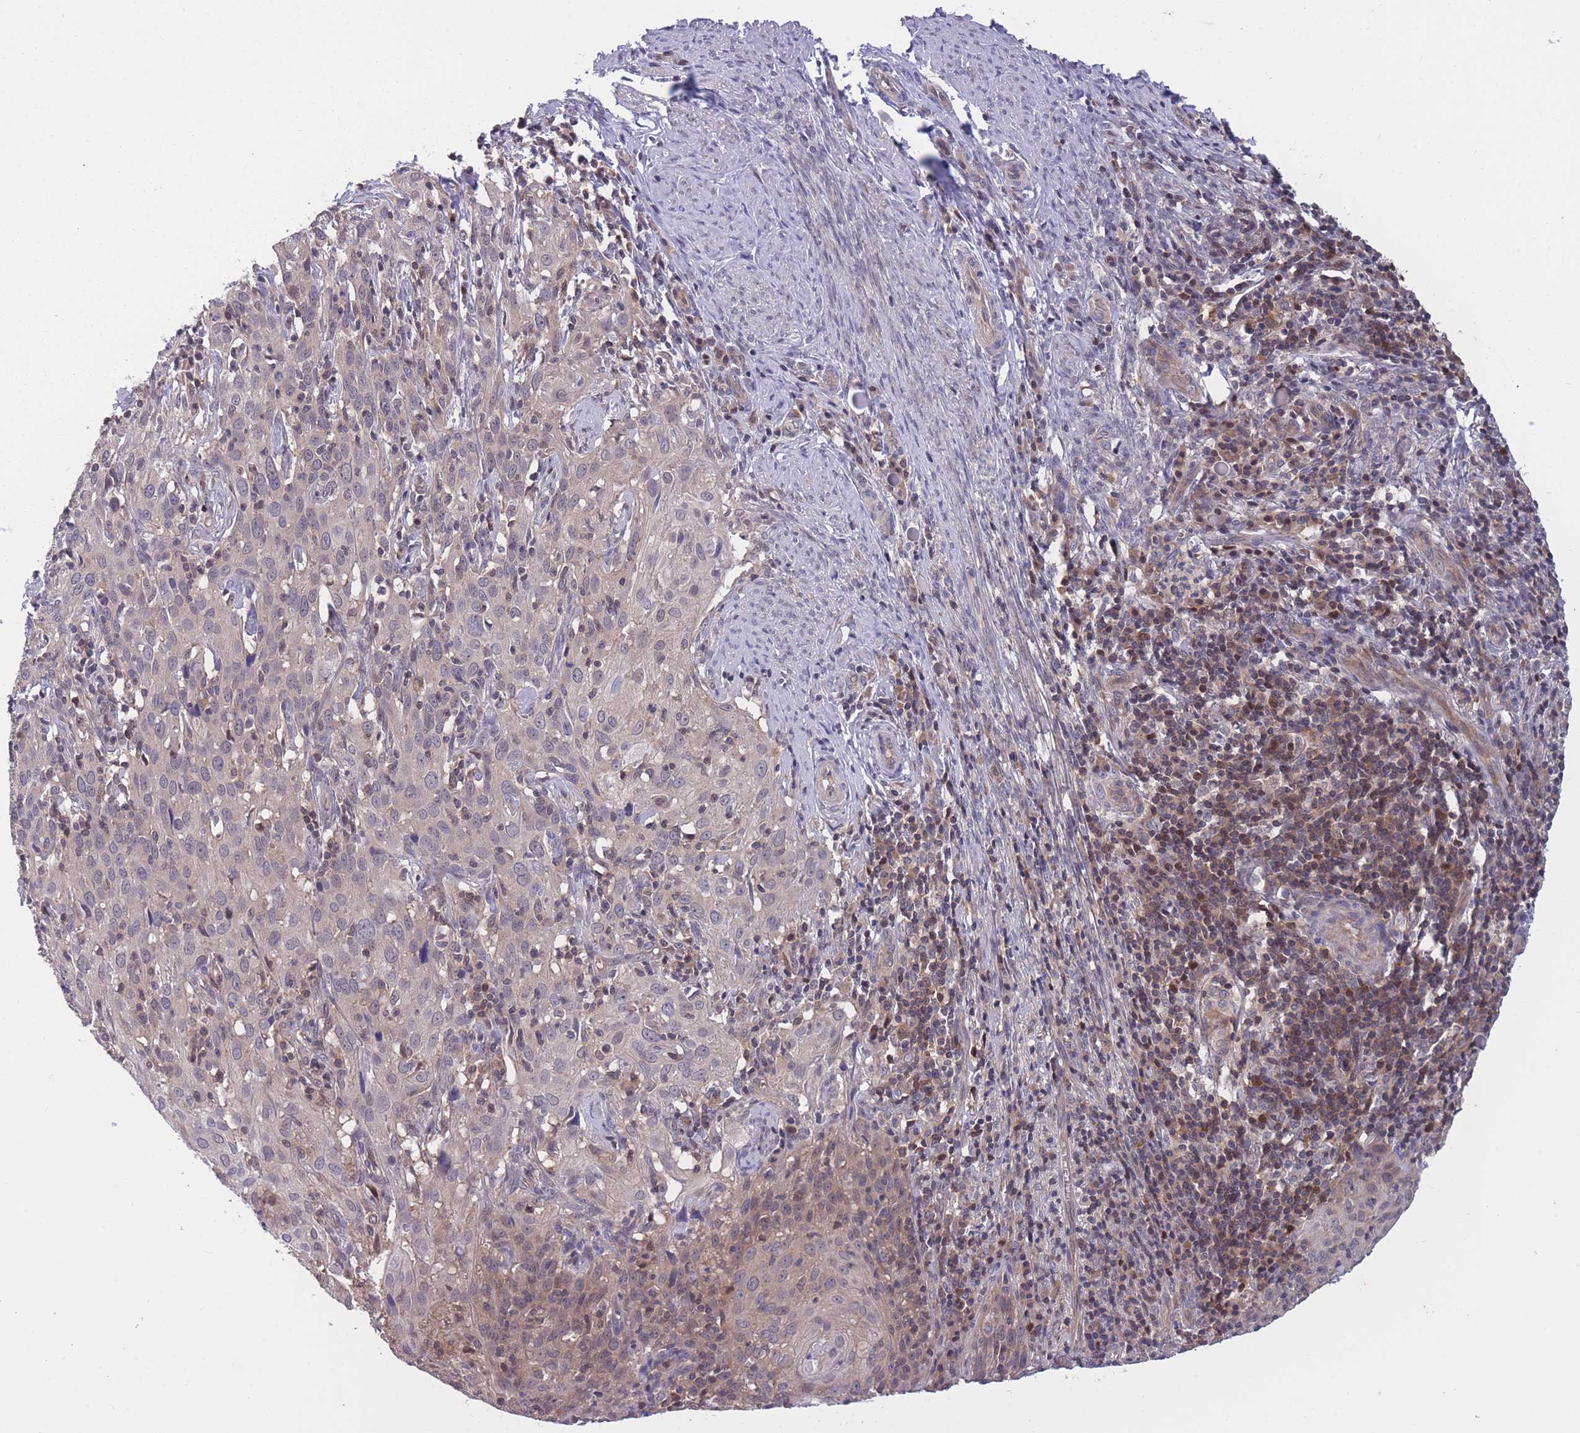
{"staining": {"intensity": "weak", "quantity": "<25%", "location": "cytoplasmic/membranous"}, "tissue": "cervical cancer", "cell_type": "Tumor cells", "image_type": "cancer", "snomed": [{"axis": "morphology", "description": "Squamous cell carcinoma, NOS"}, {"axis": "topography", "description": "Cervix"}], "caption": "Human squamous cell carcinoma (cervical) stained for a protein using IHC reveals no expression in tumor cells.", "gene": "UBE2N", "patient": {"sex": "female", "age": 50}}